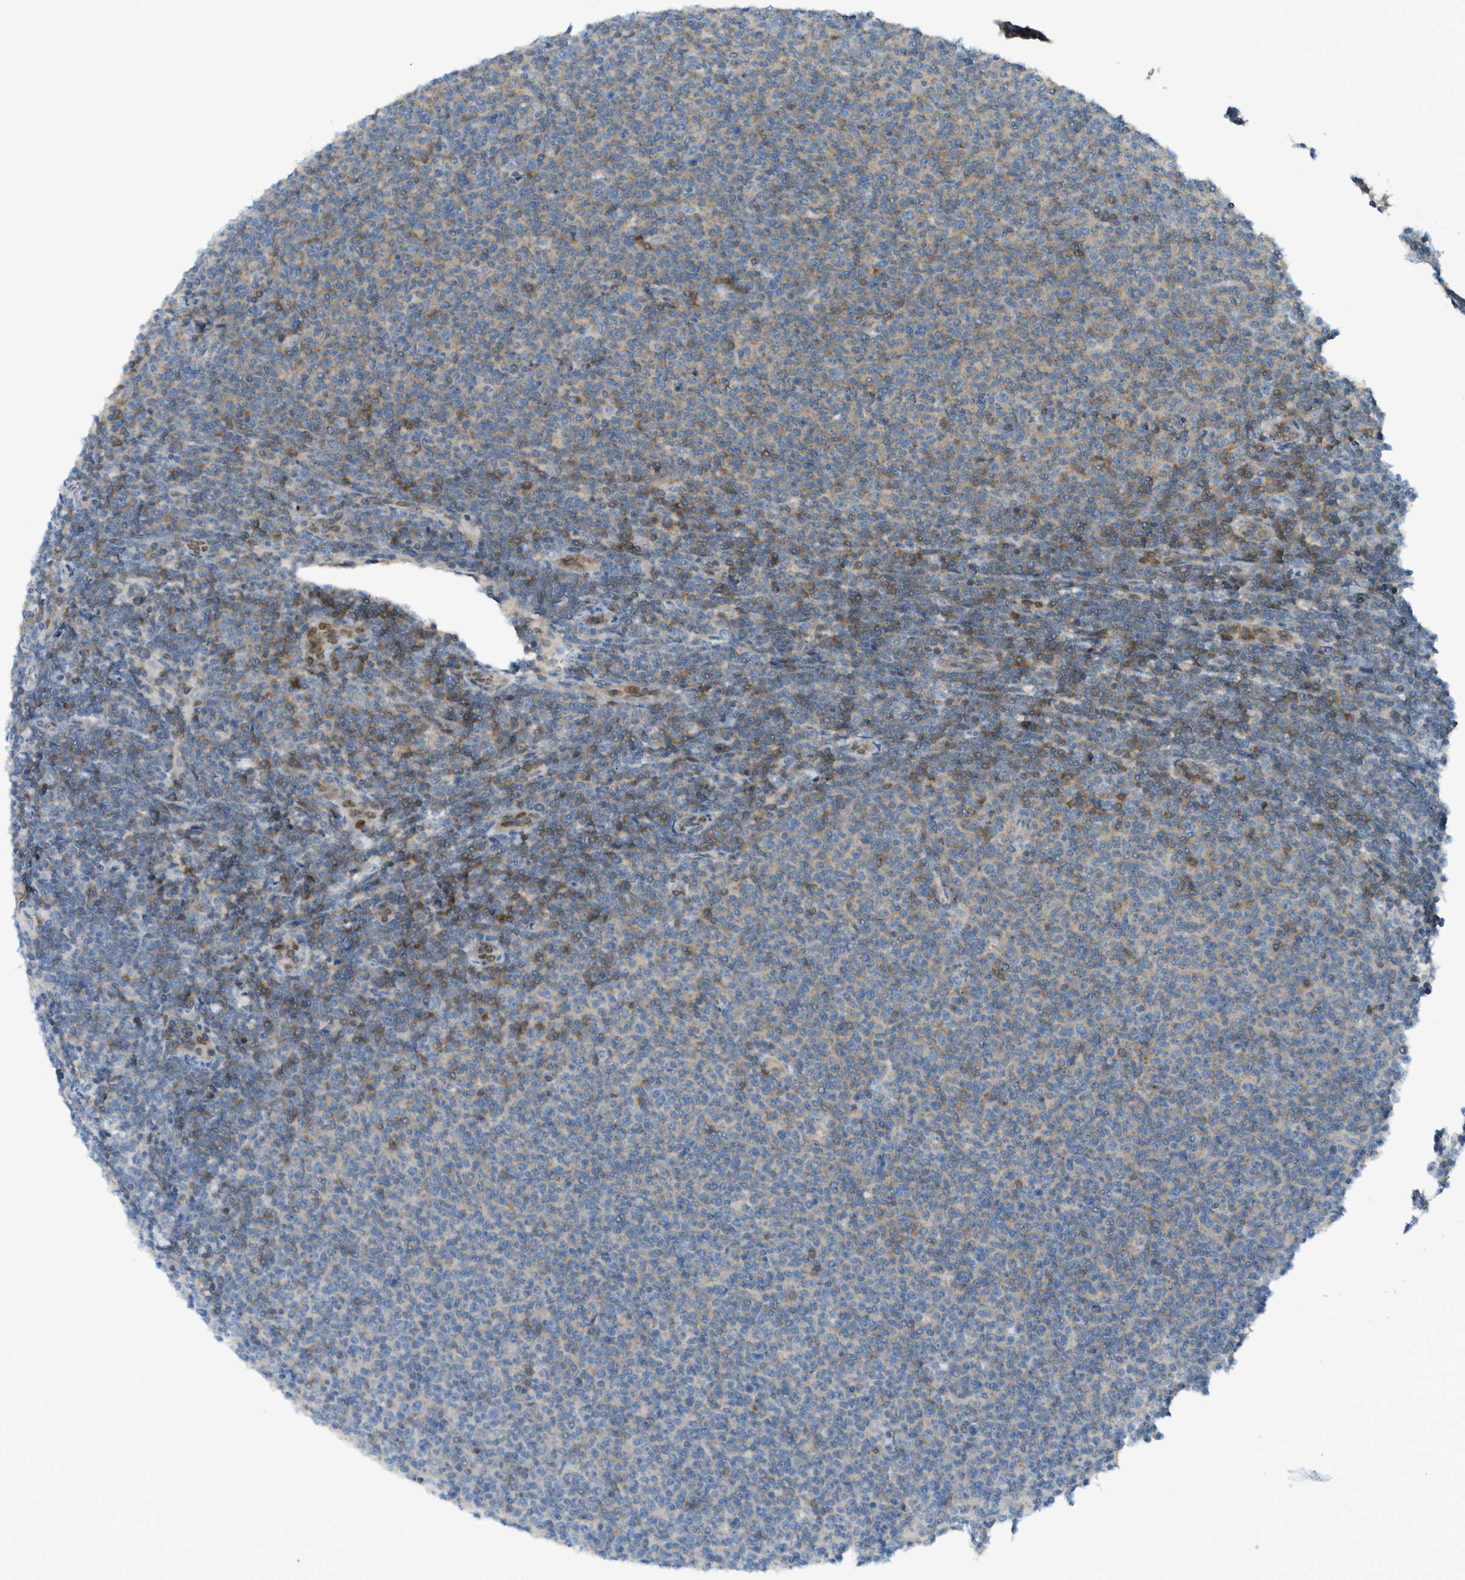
{"staining": {"intensity": "weak", "quantity": "25%-75%", "location": "cytoplasmic/membranous"}, "tissue": "lymphoma", "cell_type": "Tumor cells", "image_type": "cancer", "snomed": [{"axis": "morphology", "description": "Malignant lymphoma, non-Hodgkin's type, Low grade"}, {"axis": "topography", "description": "Lymph node"}], "caption": "IHC staining of malignant lymphoma, non-Hodgkin's type (low-grade), which displays low levels of weak cytoplasmic/membranous expression in about 25%-75% of tumor cells indicating weak cytoplasmic/membranous protein positivity. The staining was performed using DAB (3,3'-diaminobenzidine) (brown) for protein detection and nuclei were counterstained in hematoxylin (blue).", "gene": "GRK6", "patient": {"sex": "male", "age": 66}}